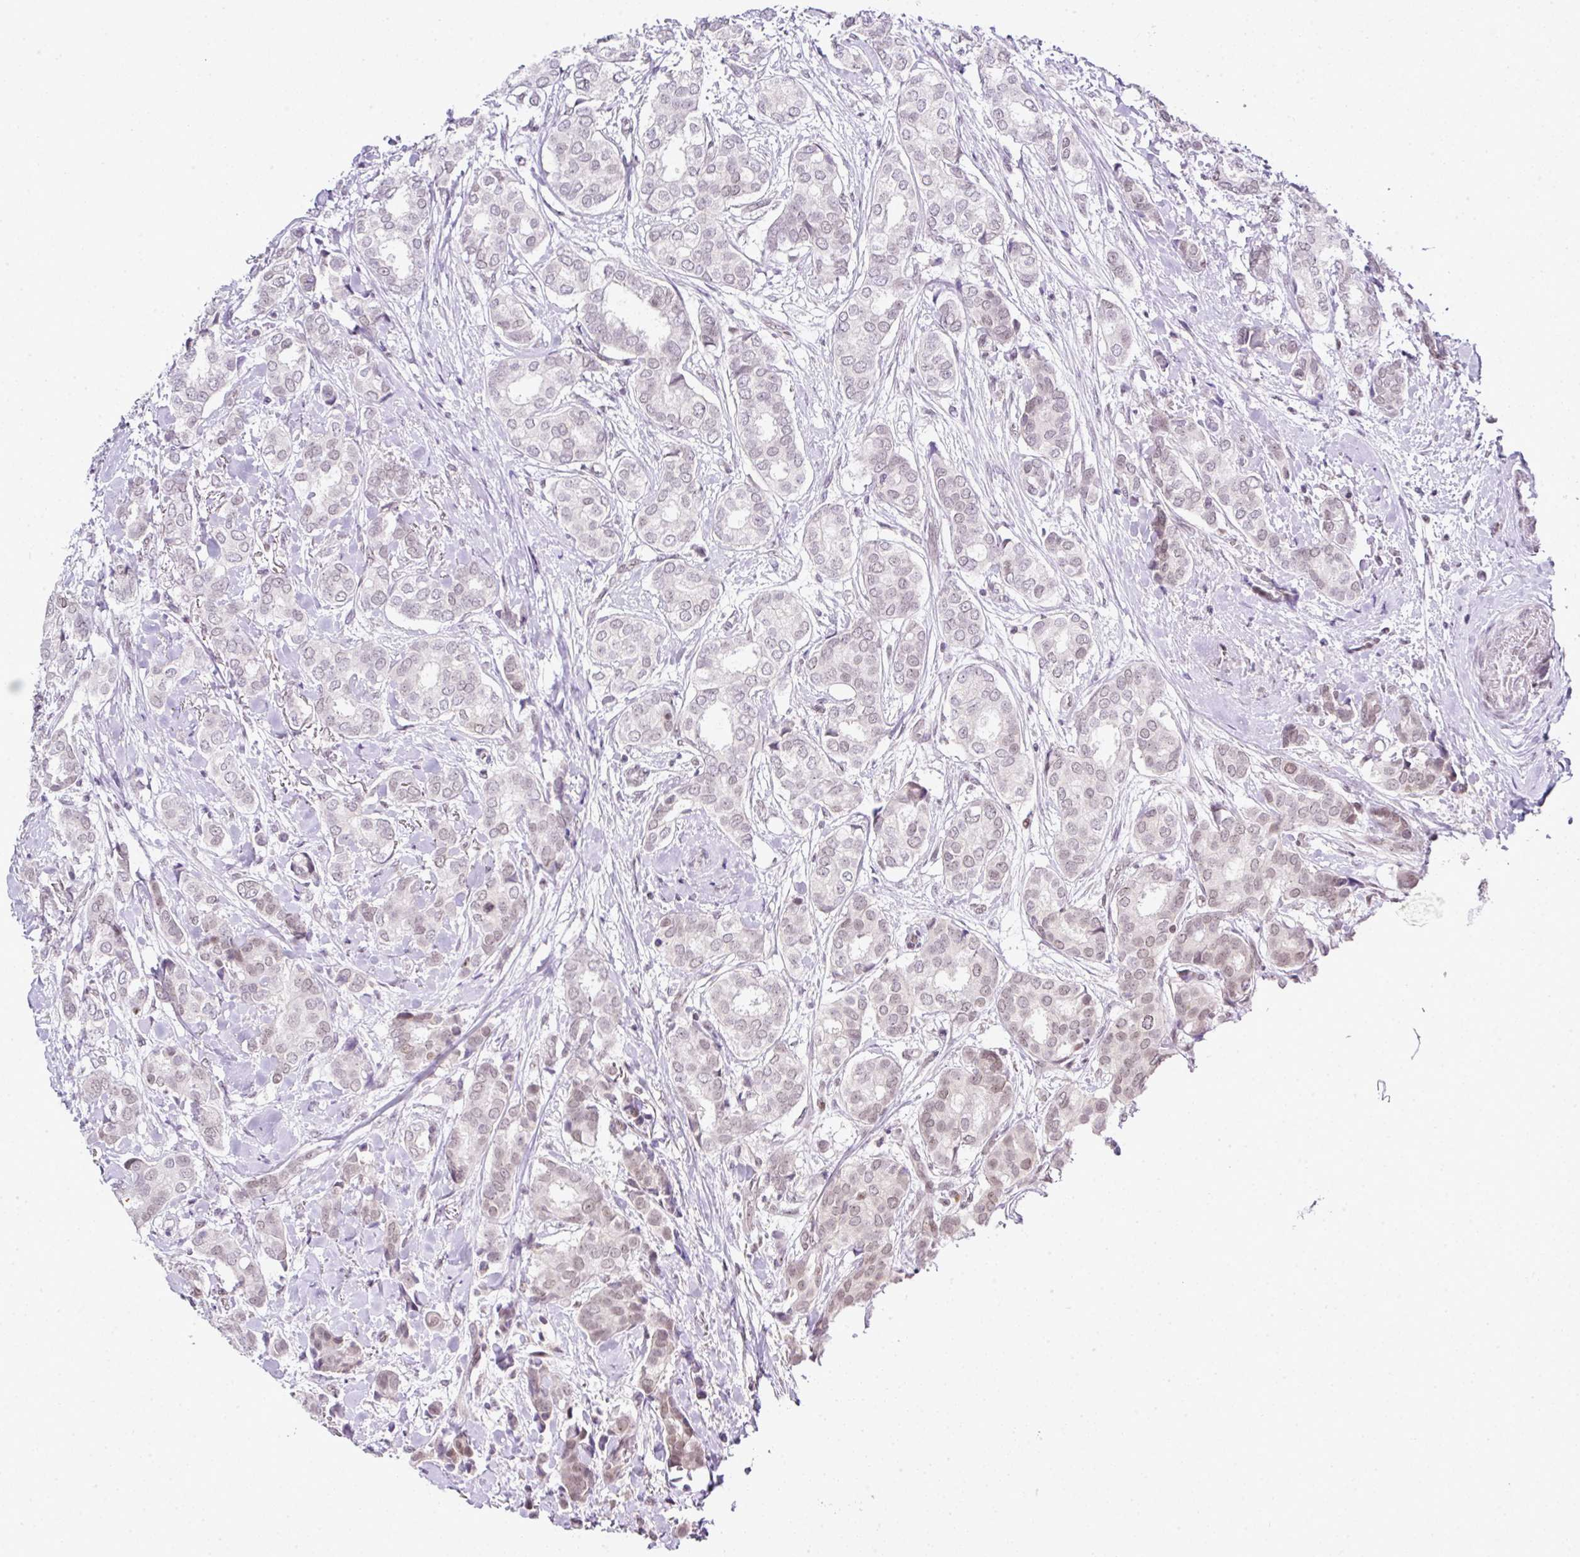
{"staining": {"intensity": "negative", "quantity": "none", "location": "none"}, "tissue": "breast cancer", "cell_type": "Tumor cells", "image_type": "cancer", "snomed": [{"axis": "morphology", "description": "Duct carcinoma"}, {"axis": "topography", "description": "Breast"}], "caption": "The photomicrograph shows no significant expression in tumor cells of breast cancer (intraductal carcinoma).", "gene": "FAM32A", "patient": {"sex": "female", "age": 73}}